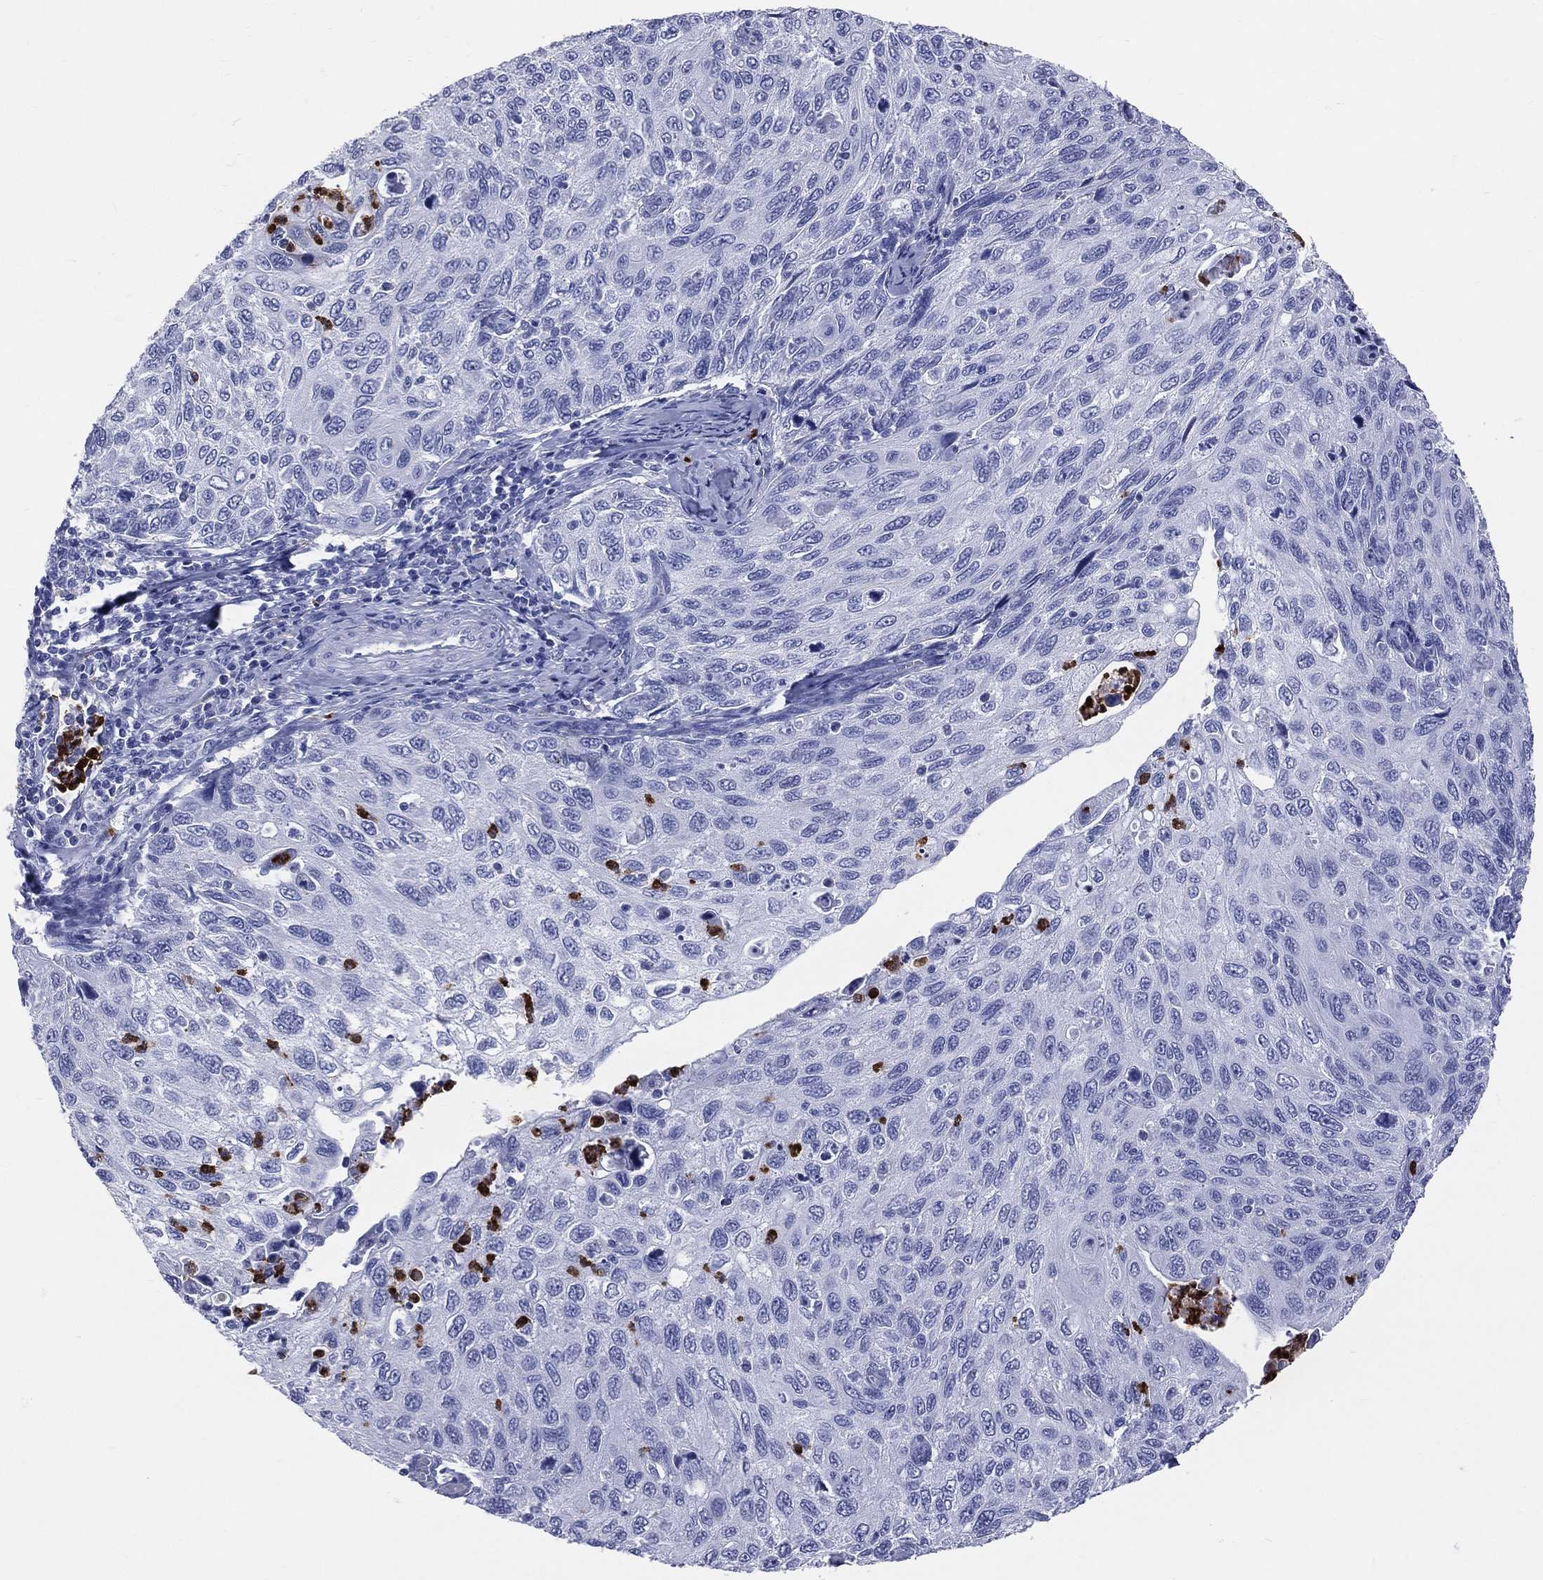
{"staining": {"intensity": "negative", "quantity": "none", "location": "none"}, "tissue": "cervical cancer", "cell_type": "Tumor cells", "image_type": "cancer", "snomed": [{"axis": "morphology", "description": "Squamous cell carcinoma, NOS"}, {"axis": "topography", "description": "Cervix"}], "caption": "Immunohistochemical staining of human cervical cancer shows no significant positivity in tumor cells. Nuclei are stained in blue.", "gene": "PGLYRP1", "patient": {"sex": "female", "age": 70}}